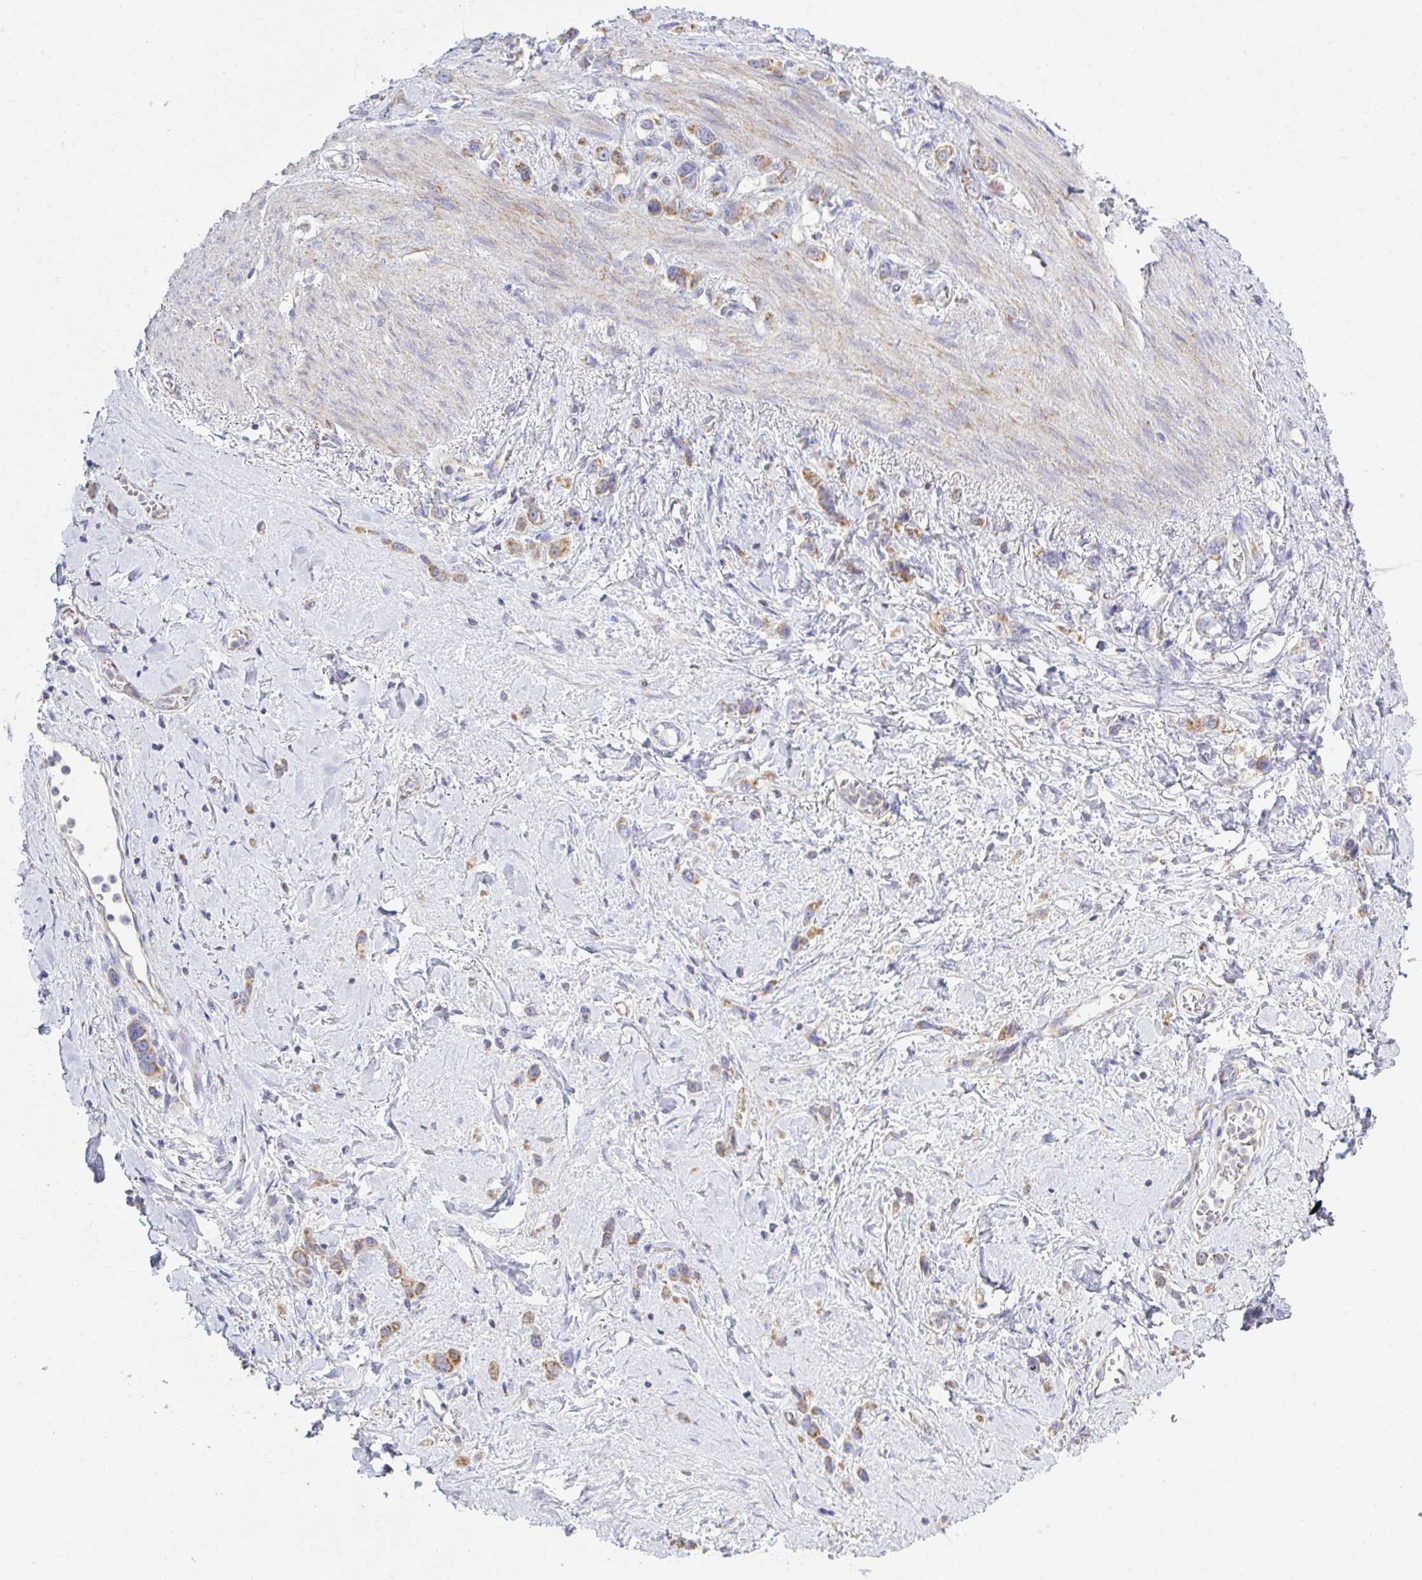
{"staining": {"intensity": "moderate", "quantity": "25%-75%", "location": "cytoplasmic/membranous"}, "tissue": "stomach cancer", "cell_type": "Tumor cells", "image_type": "cancer", "snomed": [{"axis": "morphology", "description": "Adenocarcinoma, NOS"}, {"axis": "topography", "description": "Stomach"}], "caption": "Immunohistochemistry (IHC) histopathology image of stomach cancer stained for a protein (brown), which exhibits medium levels of moderate cytoplasmic/membranous expression in about 25%-75% of tumor cells.", "gene": "NDUFA7", "patient": {"sex": "female", "age": 65}}